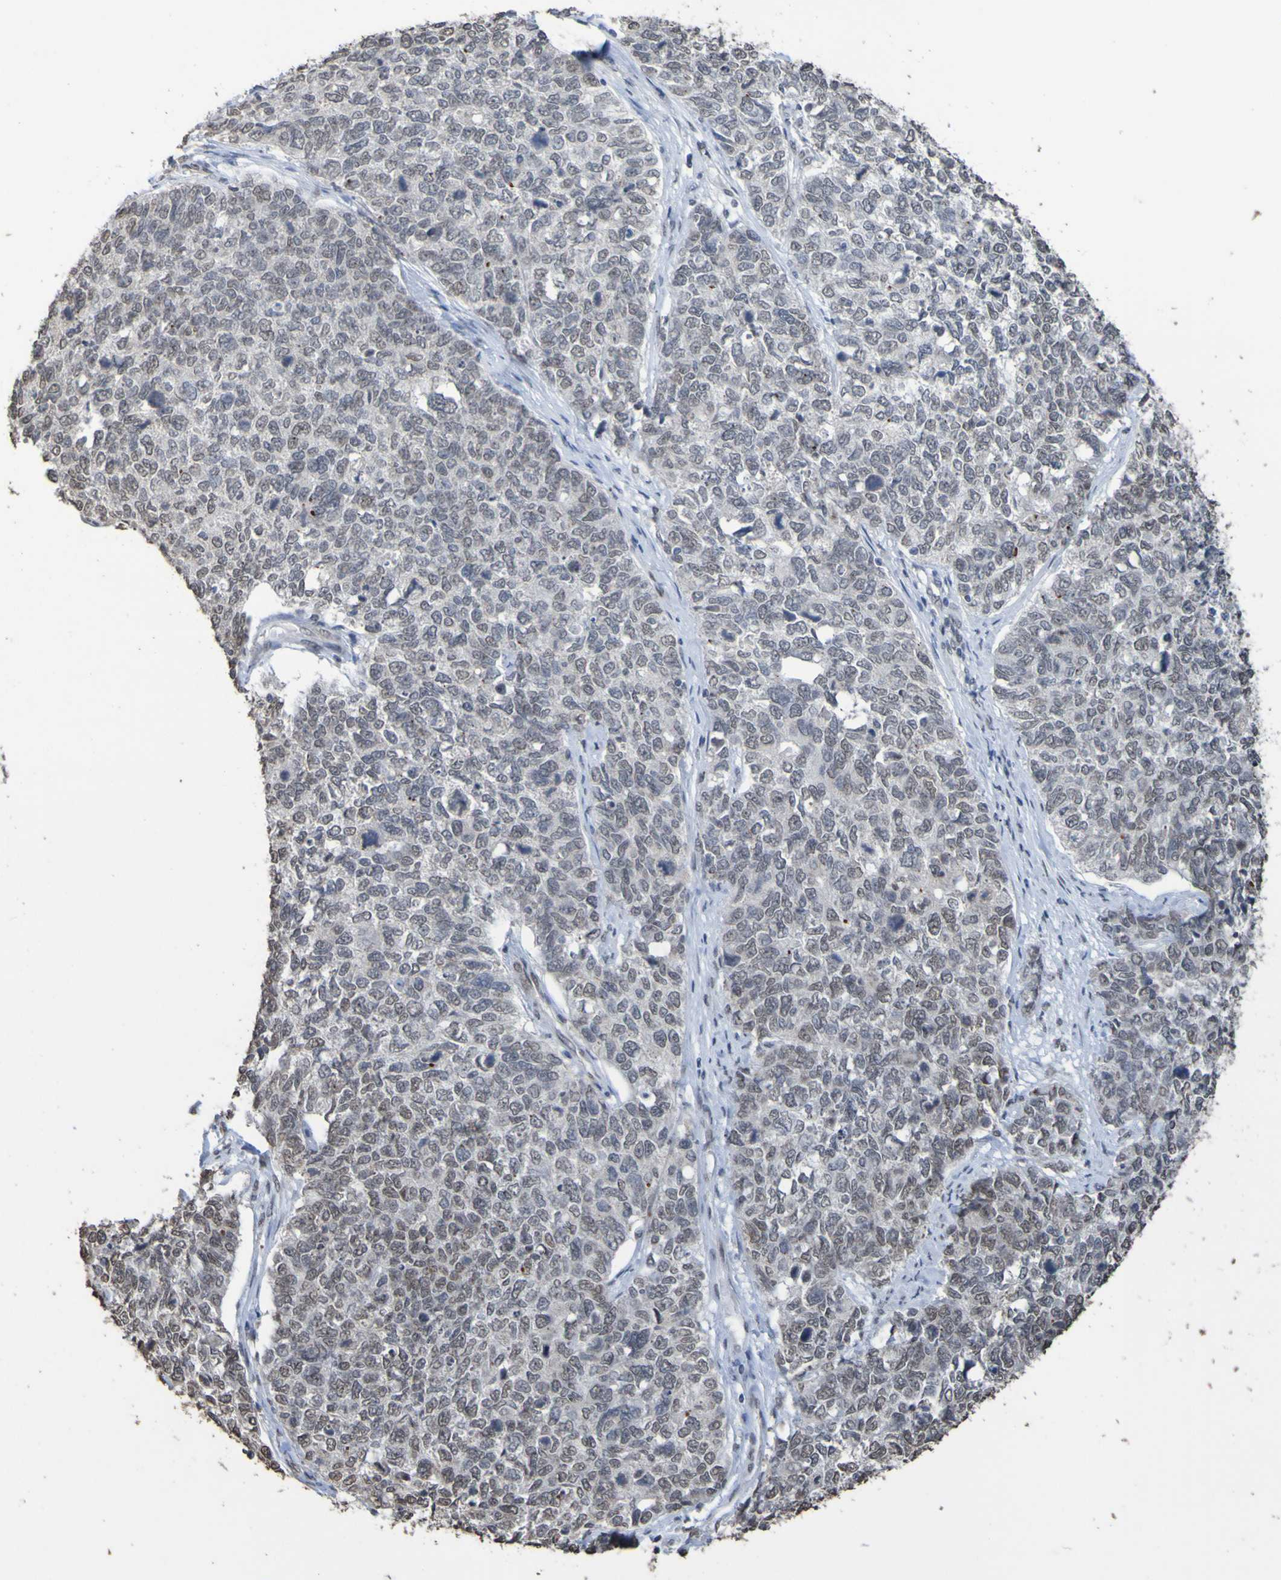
{"staining": {"intensity": "weak", "quantity": "25%-75%", "location": "nuclear"}, "tissue": "cervical cancer", "cell_type": "Tumor cells", "image_type": "cancer", "snomed": [{"axis": "morphology", "description": "Squamous cell carcinoma, NOS"}, {"axis": "topography", "description": "Cervix"}], "caption": "This is a photomicrograph of immunohistochemistry staining of cervical squamous cell carcinoma, which shows weak expression in the nuclear of tumor cells.", "gene": "ALKBH2", "patient": {"sex": "female", "age": 63}}